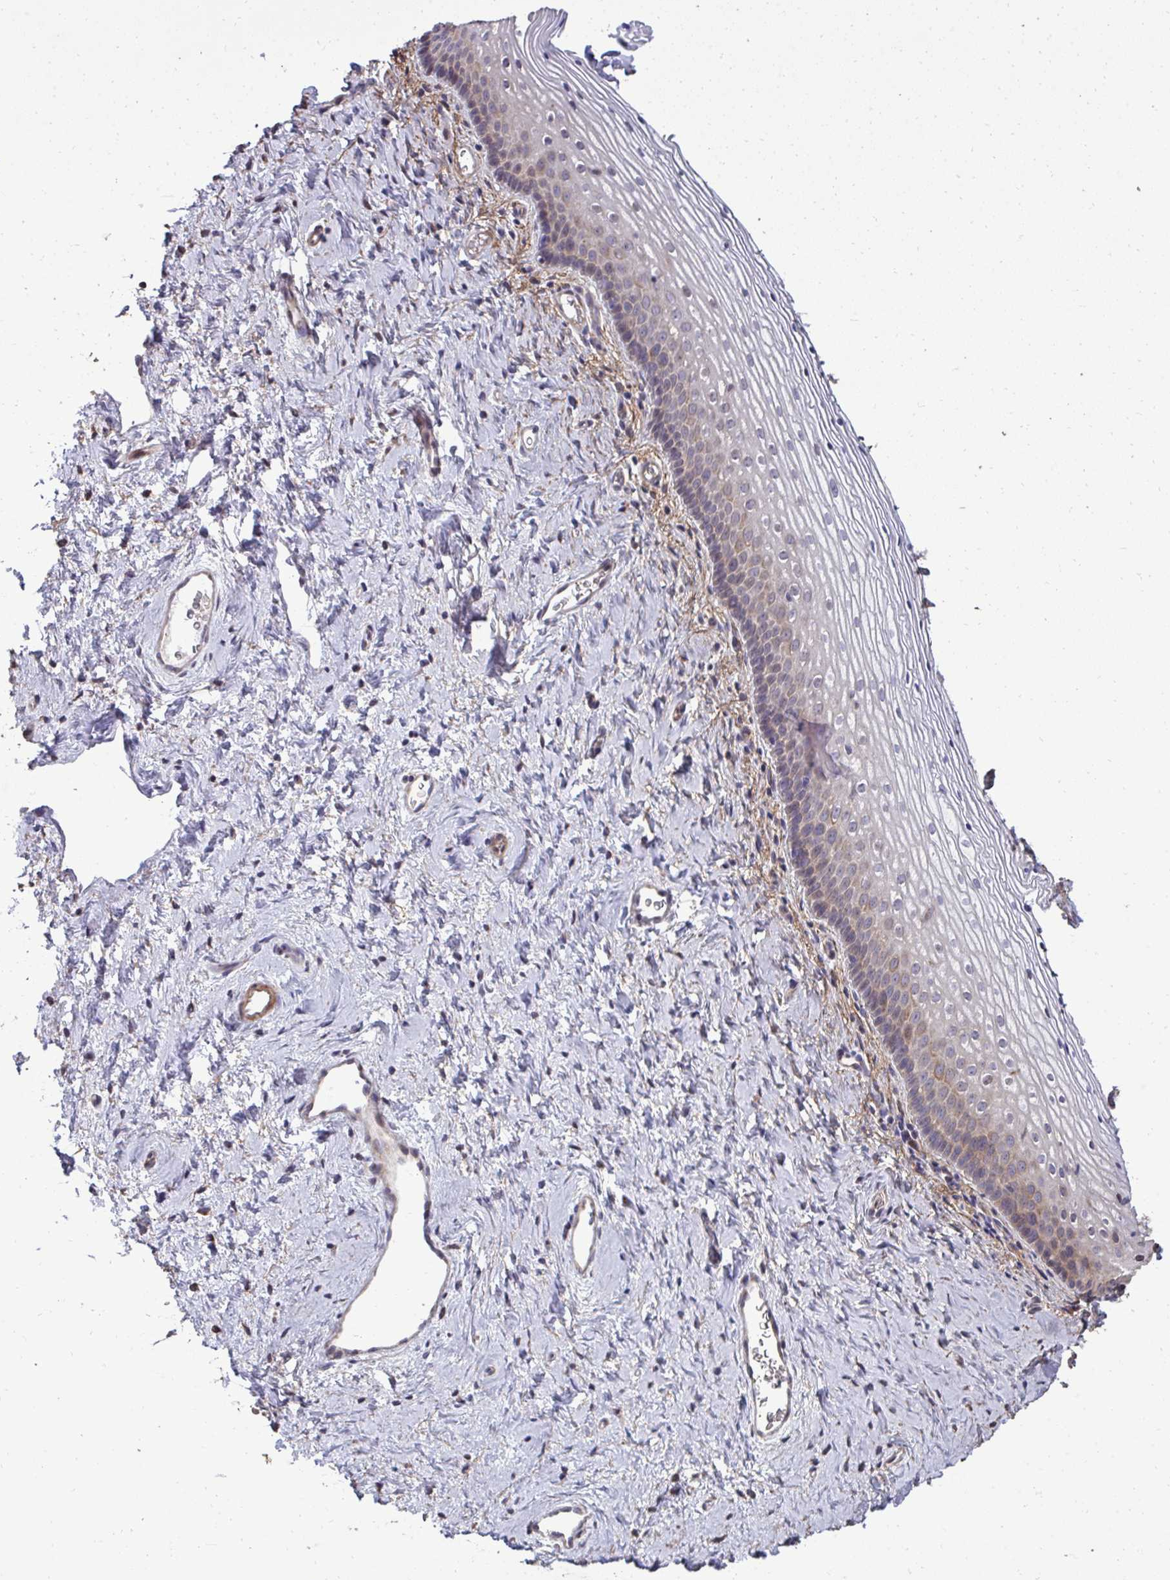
{"staining": {"intensity": "weak", "quantity": "25%-75%", "location": "cytoplasmic/membranous,nuclear"}, "tissue": "vagina", "cell_type": "Squamous epithelial cells", "image_type": "normal", "snomed": [{"axis": "morphology", "description": "Normal tissue, NOS"}, {"axis": "morphology", "description": "Squamous cell carcinoma, NOS"}, {"axis": "topography", "description": "Vagina"}, {"axis": "topography", "description": "Cervix"}], "caption": "Immunohistochemical staining of normal vagina displays weak cytoplasmic/membranous,nuclear protein staining in about 25%-75% of squamous epithelial cells.", "gene": "FIBCD1", "patient": {"sex": "female", "age": 45}}